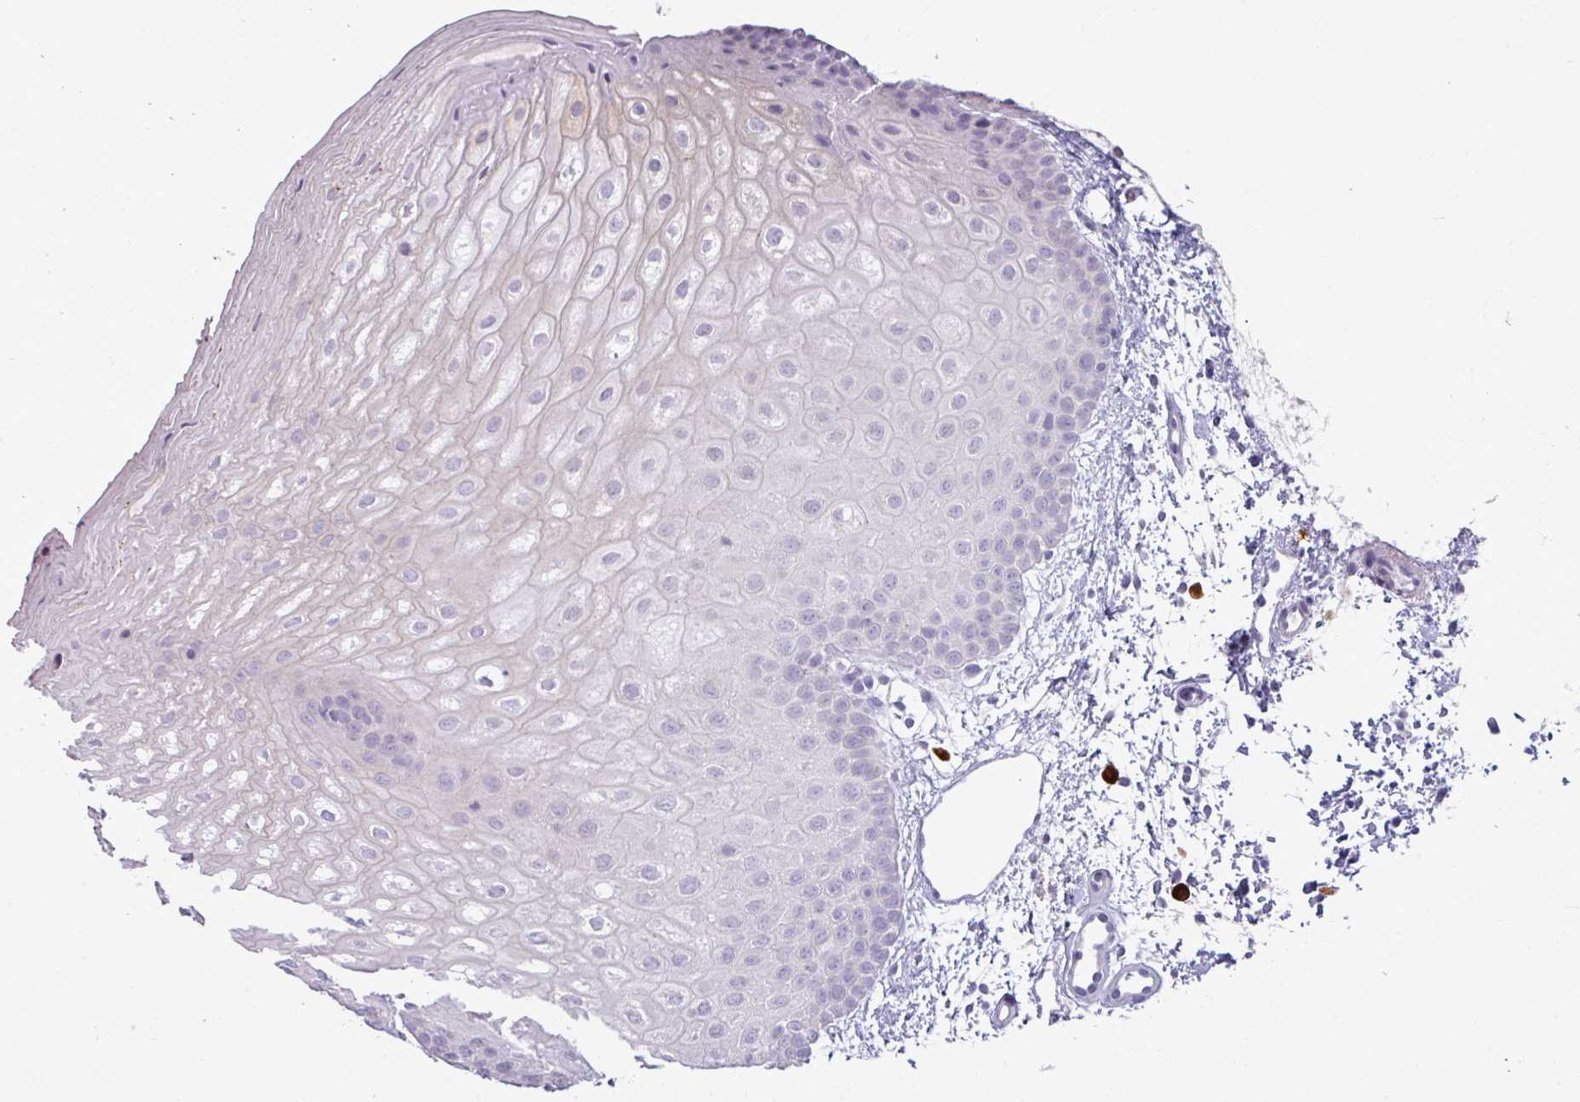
{"staining": {"intensity": "weak", "quantity": "<25%", "location": "cytoplasmic/membranous"}, "tissue": "oral mucosa", "cell_type": "Squamous epithelial cells", "image_type": "normal", "snomed": [{"axis": "morphology", "description": "Normal tissue, NOS"}, {"axis": "topography", "description": "Oral tissue"}], "caption": "Photomicrograph shows no significant protein expression in squamous epithelial cells of normal oral mucosa.", "gene": "TRIM39", "patient": {"sex": "female", "age": 67}}